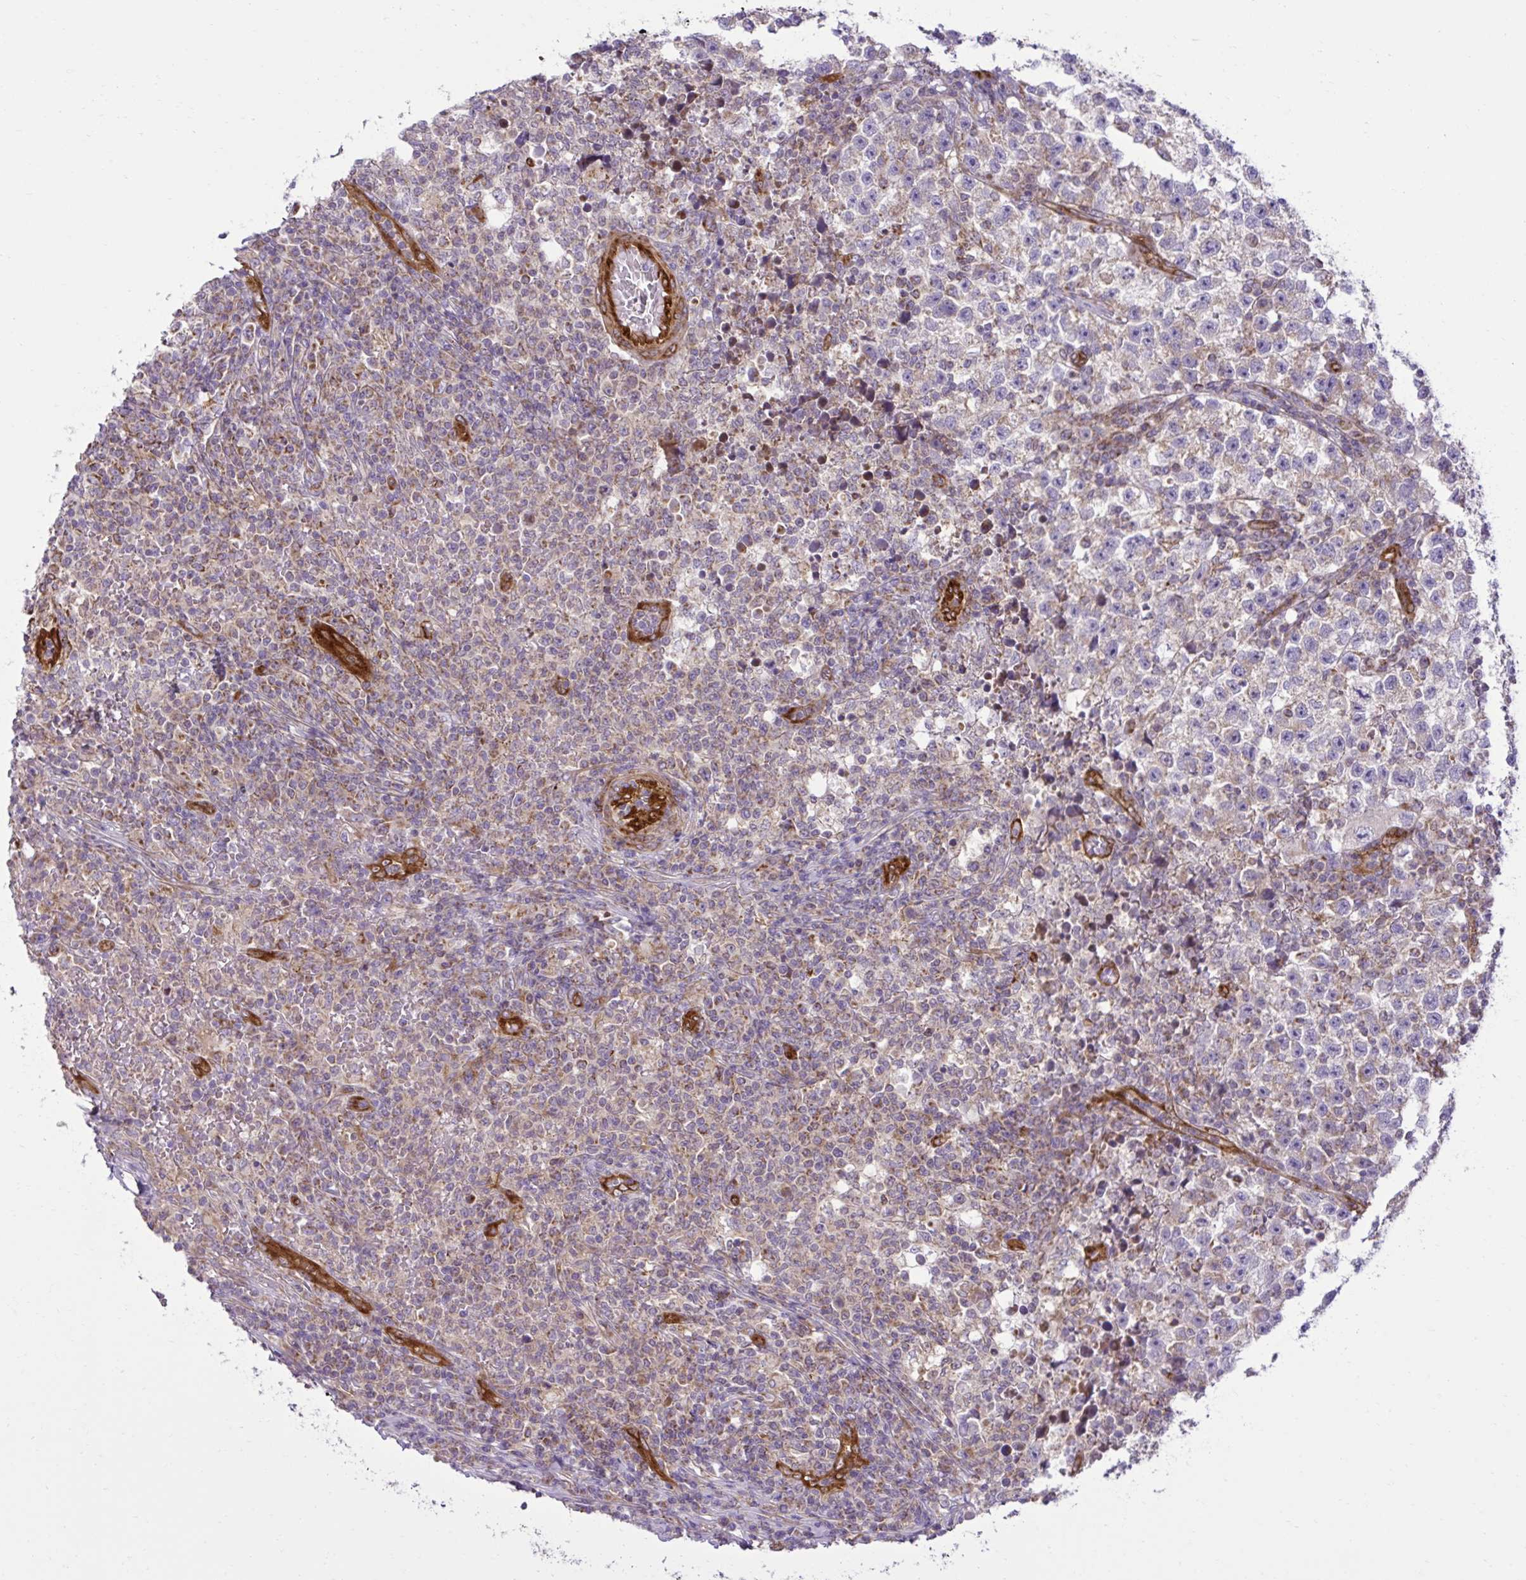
{"staining": {"intensity": "weak", "quantity": "25%-75%", "location": "cytoplasmic/membranous"}, "tissue": "testis cancer", "cell_type": "Tumor cells", "image_type": "cancer", "snomed": [{"axis": "morphology", "description": "Seminoma, NOS"}, {"axis": "topography", "description": "Testis"}], "caption": "Immunohistochemistry (IHC) (DAB (3,3'-diaminobenzidine)) staining of human testis seminoma exhibits weak cytoplasmic/membranous protein expression in approximately 25%-75% of tumor cells.", "gene": "LIMS1", "patient": {"sex": "male", "age": 22}}